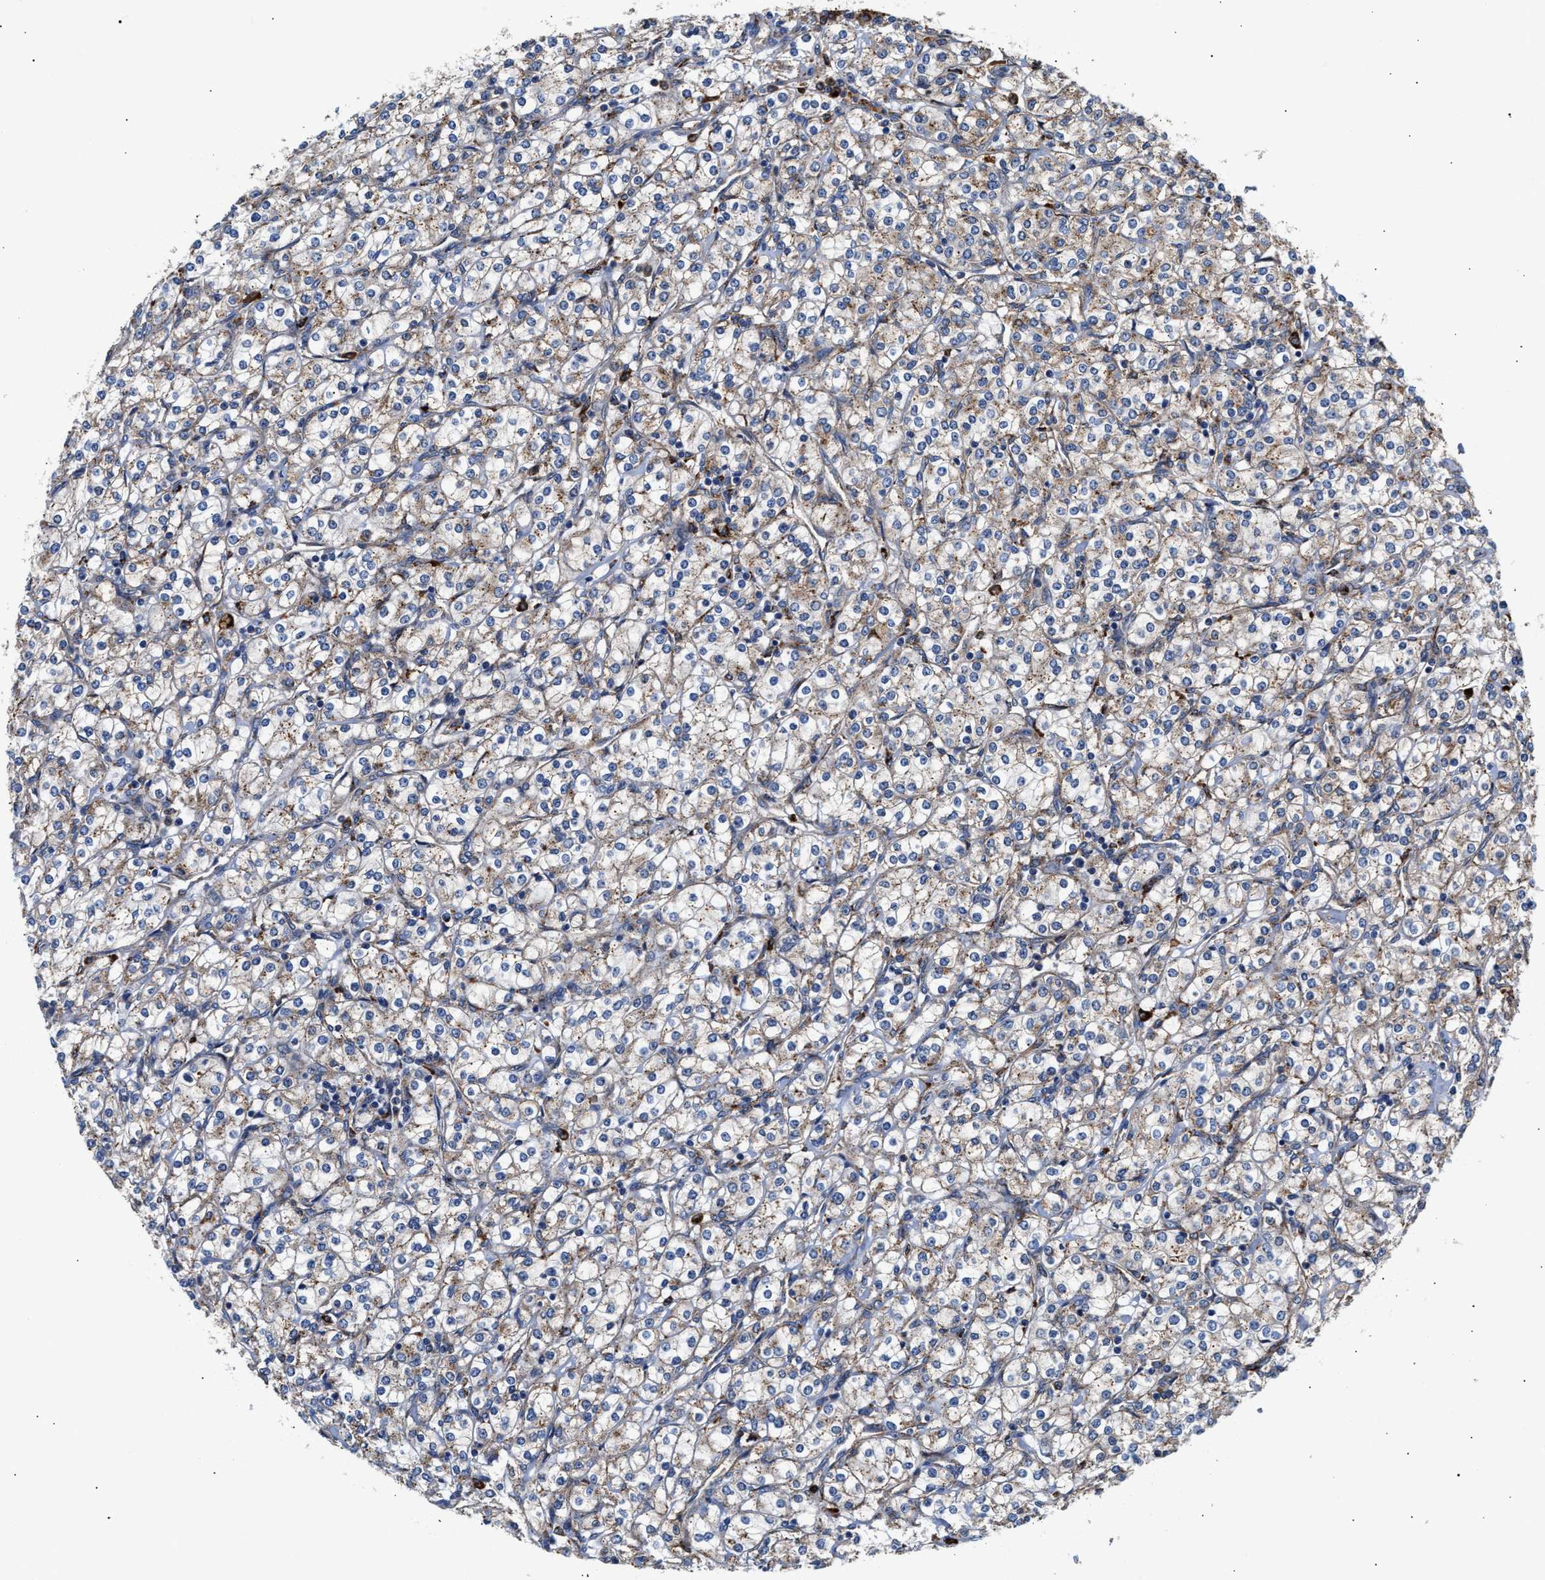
{"staining": {"intensity": "weak", "quantity": "25%-75%", "location": "cytoplasmic/membranous"}, "tissue": "renal cancer", "cell_type": "Tumor cells", "image_type": "cancer", "snomed": [{"axis": "morphology", "description": "Adenocarcinoma, NOS"}, {"axis": "topography", "description": "Kidney"}], "caption": "Immunohistochemical staining of human adenocarcinoma (renal) displays weak cytoplasmic/membranous protein staining in approximately 25%-75% of tumor cells.", "gene": "CCDC146", "patient": {"sex": "male", "age": 77}}